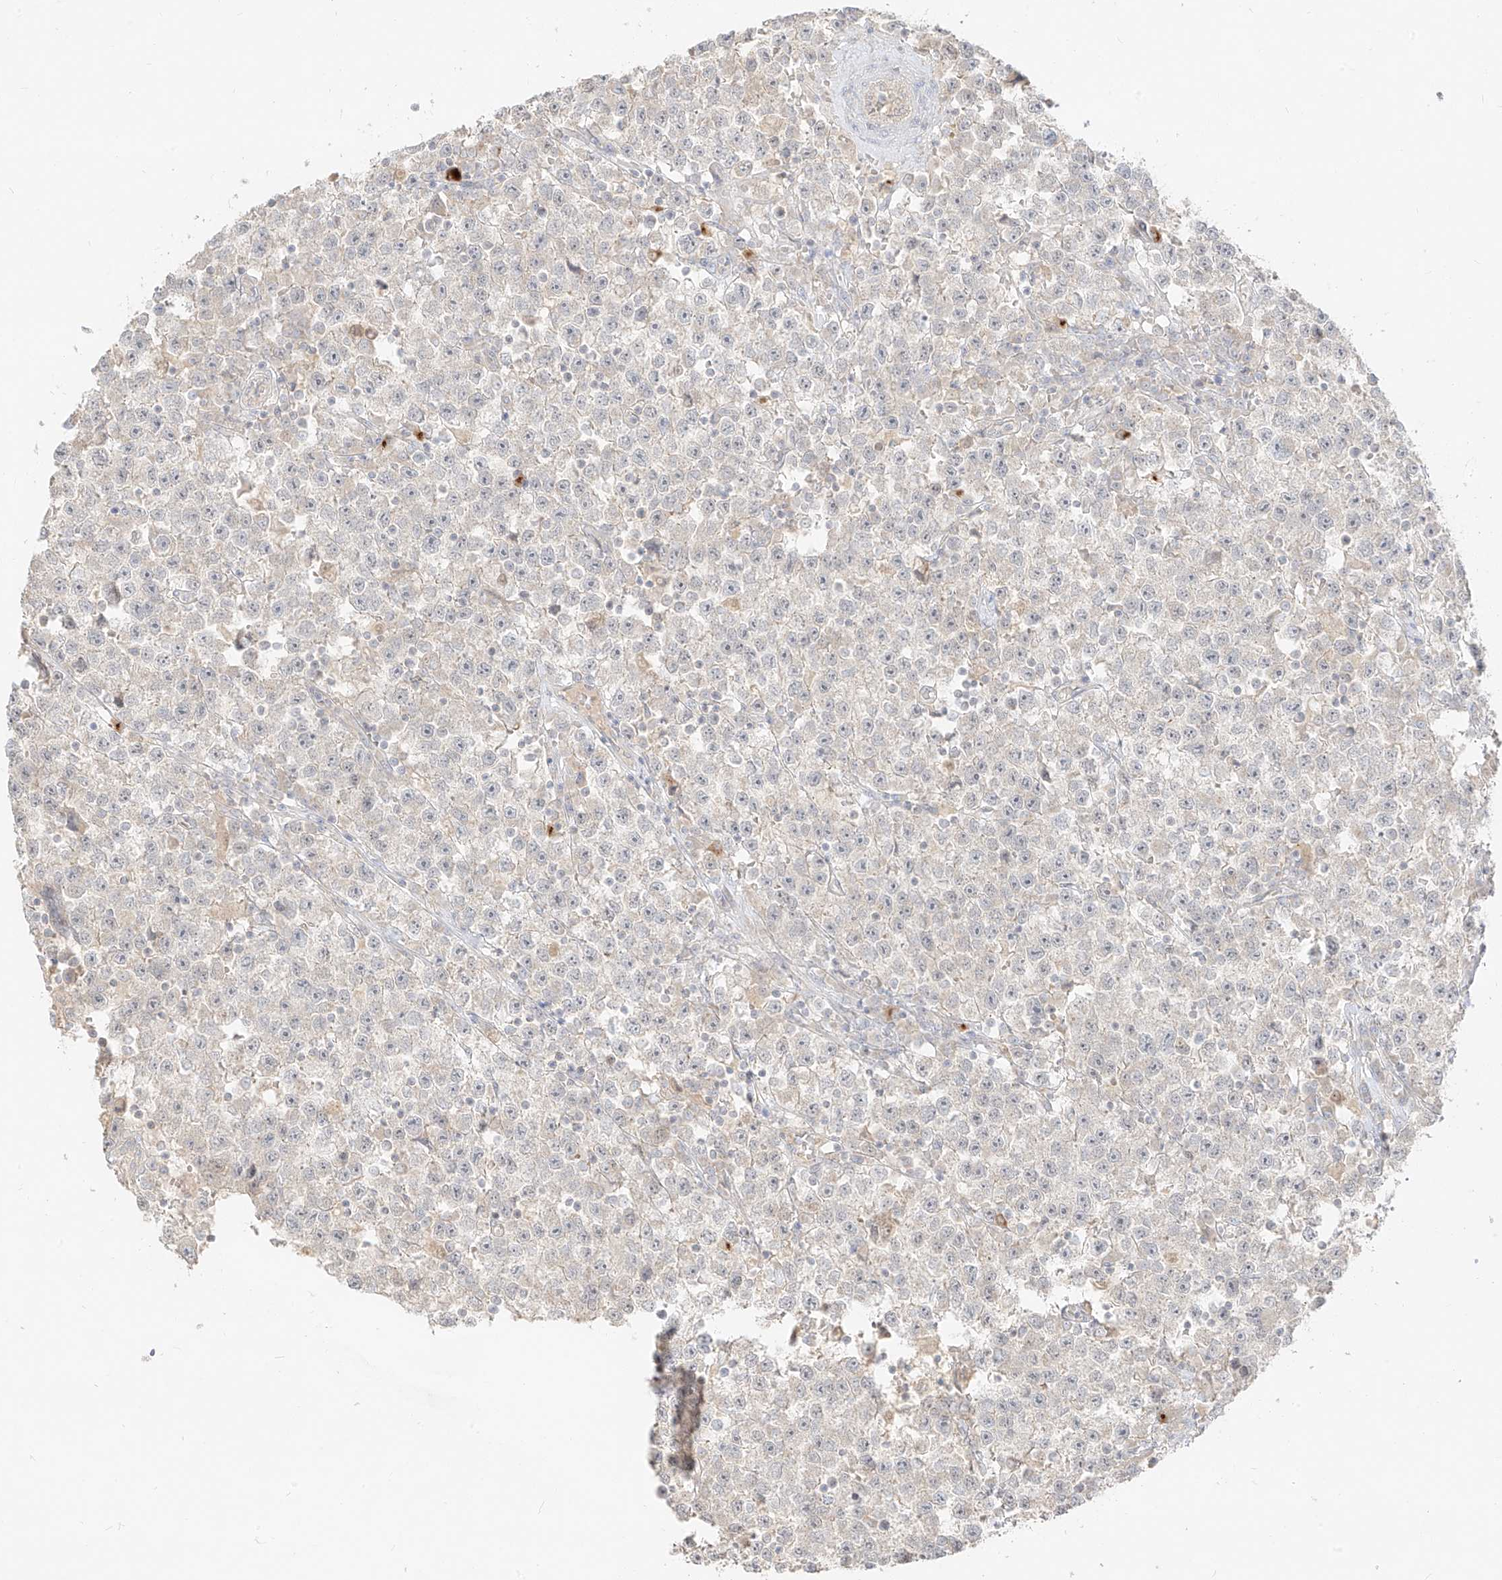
{"staining": {"intensity": "negative", "quantity": "none", "location": "none"}, "tissue": "testis cancer", "cell_type": "Tumor cells", "image_type": "cancer", "snomed": [{"axis": "morphology", "description": "Seminoma, NOS"}, {"axis": "topography", "description": "Testis"}], "caption": "Histopathology image shows no protein expression in tumor cells of seminoma (testis) tissue.", "gene": "LIPT1", "patient": {"sex": "male", "age": 22}}